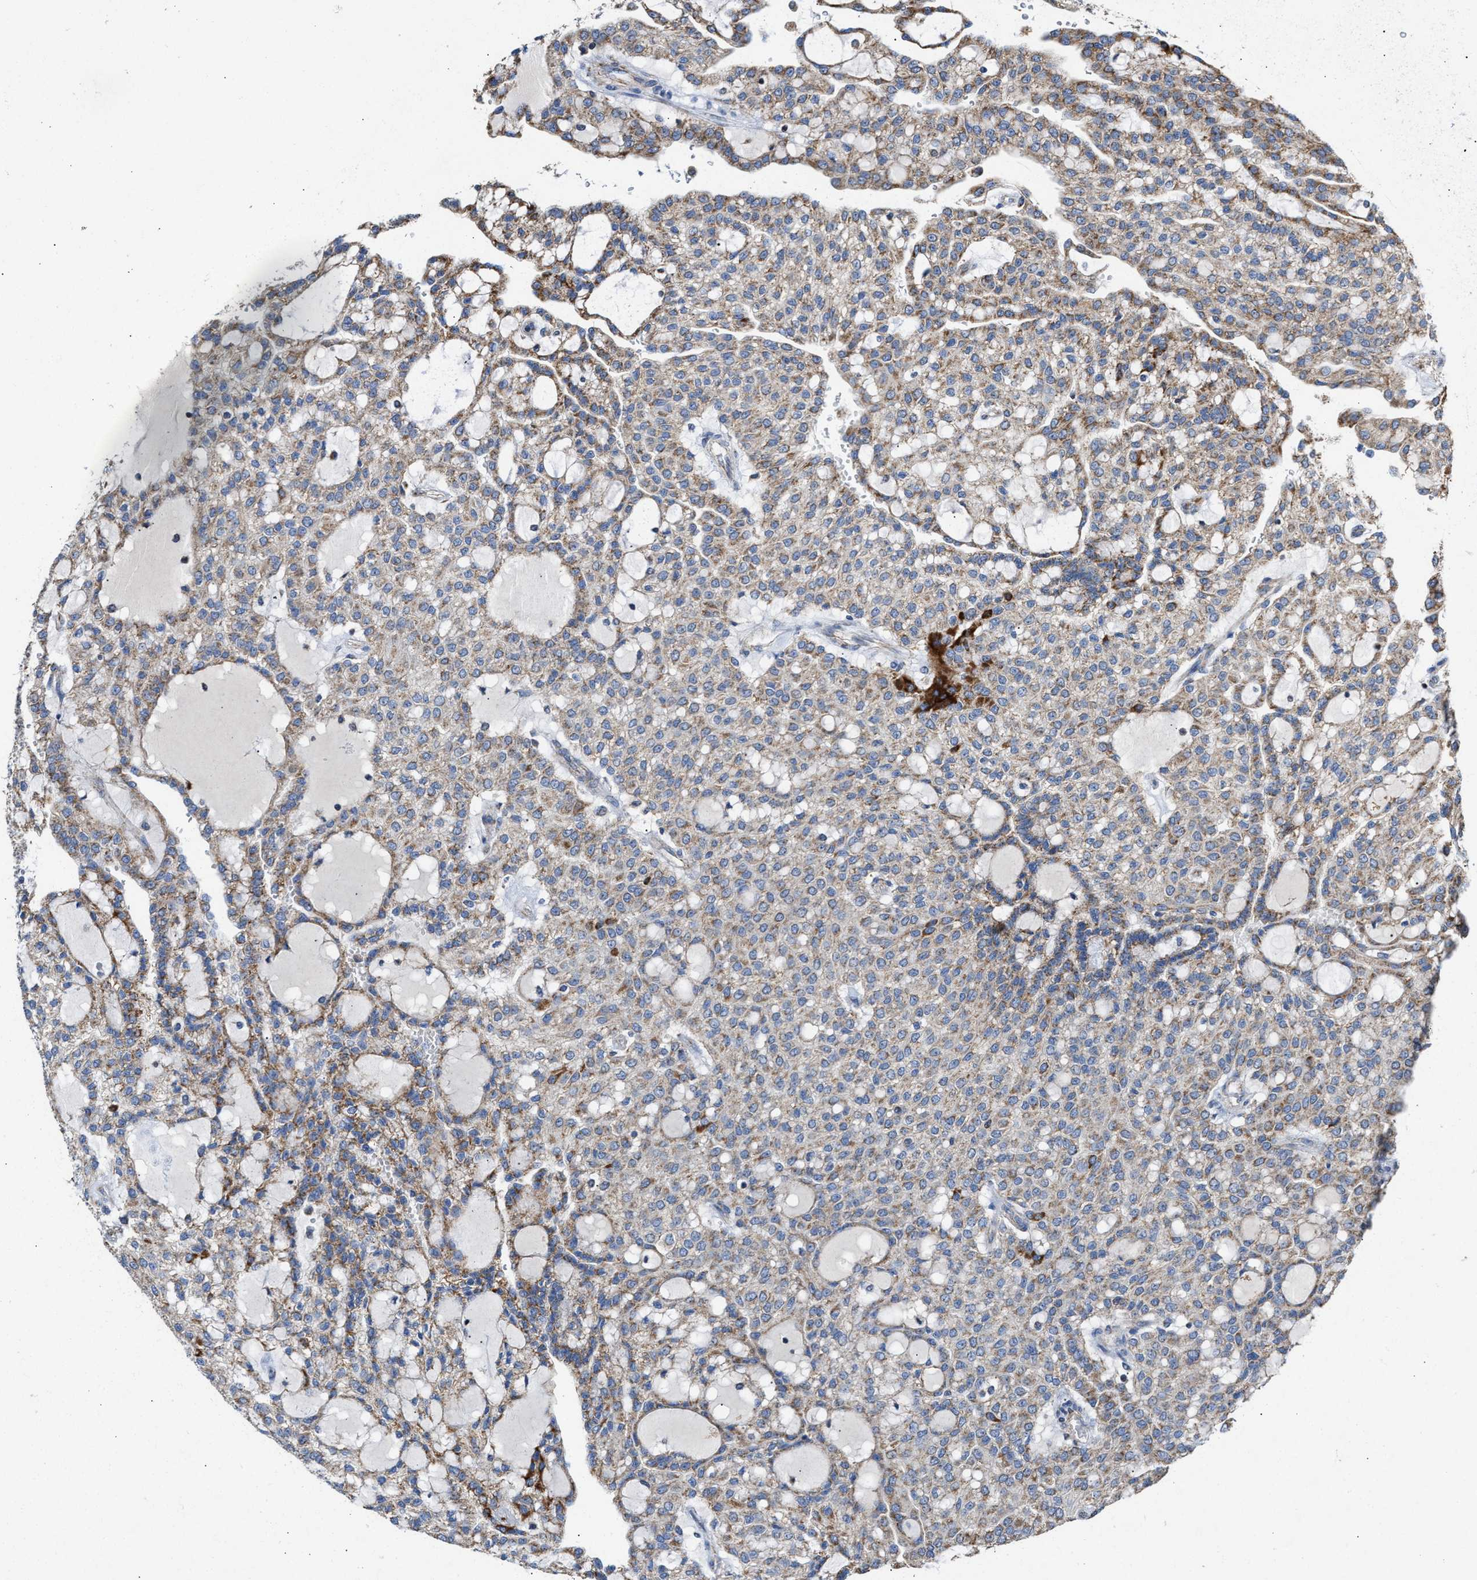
{"staining": {"intensity": "weak", "quantity": ">75%", "location": "cytoplasmic/membranous"}, "tissue": "renal cancer", "cell_type": "Tumor cells", "image_type": "cancer", "snomed": [{"axis": "morphology", "description": "Adenocarcinoma, NOS"}, {"axis": "topography", "description": "Kidney"}], "caption": "A brown stain shows weak cytoplasmic/membranous positivity of a protein in renal adenocarcinoma tumor cells.", "gene": "MECR", "patient": {"sex": "male", "age": 63}}